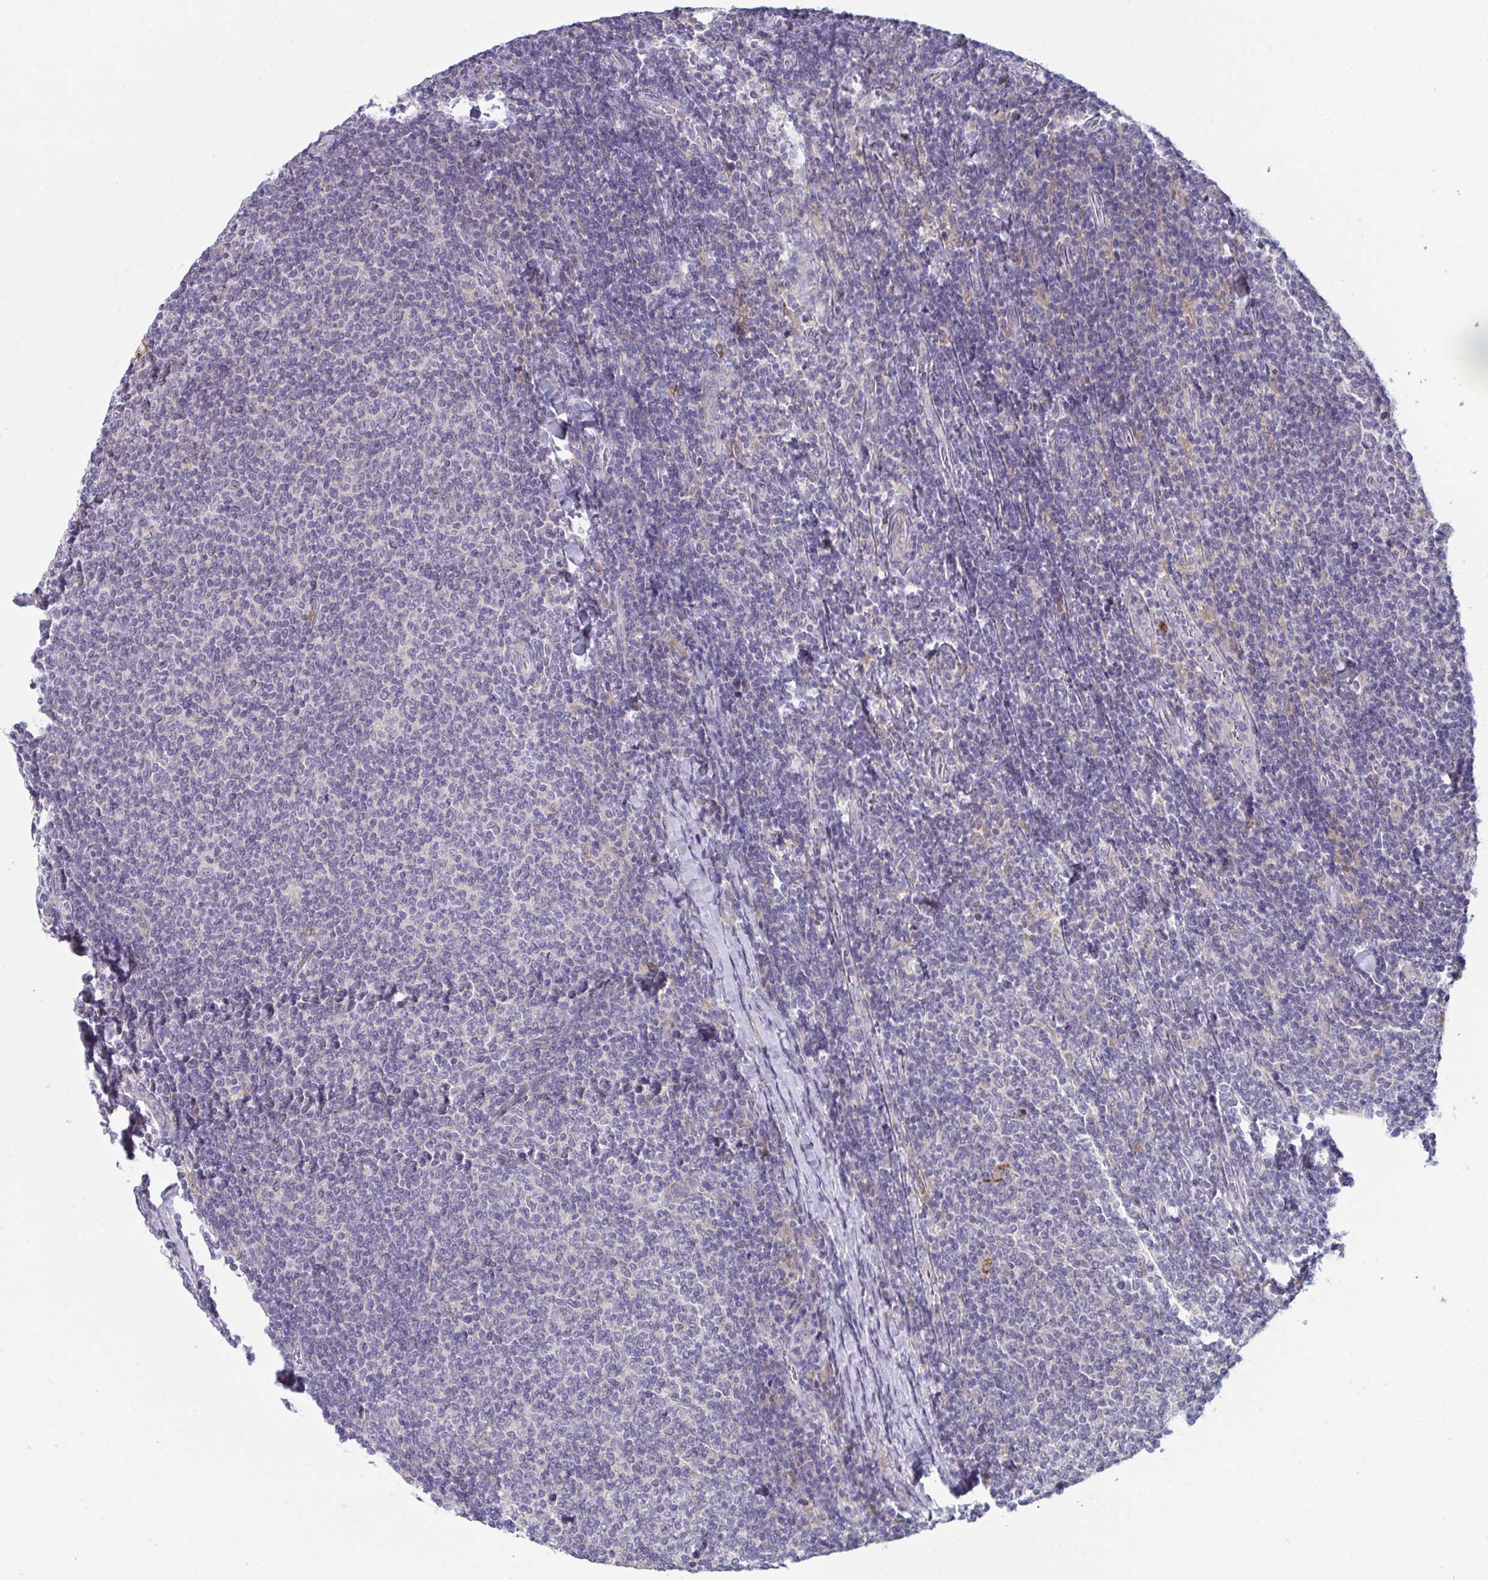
{"staining": {"intensity": "negative", "quantity": "none", "location": "none"}, "tissue": "lymphoma", "cell_type": "Tumor cells", "image_type": "cancer", "snomed": [{"axis": "morphology", "description": "Malignant lymphoma, non-Hodgkin's type, Low grade"}, {"axis": "topography", "description": "Lymph node"}], "caption": "High power microscopy image of an immunohistochemistry micrograph of lymphoma, revealing no significant expression in tumor cells. (Stains: DAB (3,3'-diaminobenzidine) immunohistochemistry with hematoxylin counter stain, Microscopy: brightfield microscopy at high magnification).", "gene": "PTPRD", "patient": {"sex": "male", "age": 52}}